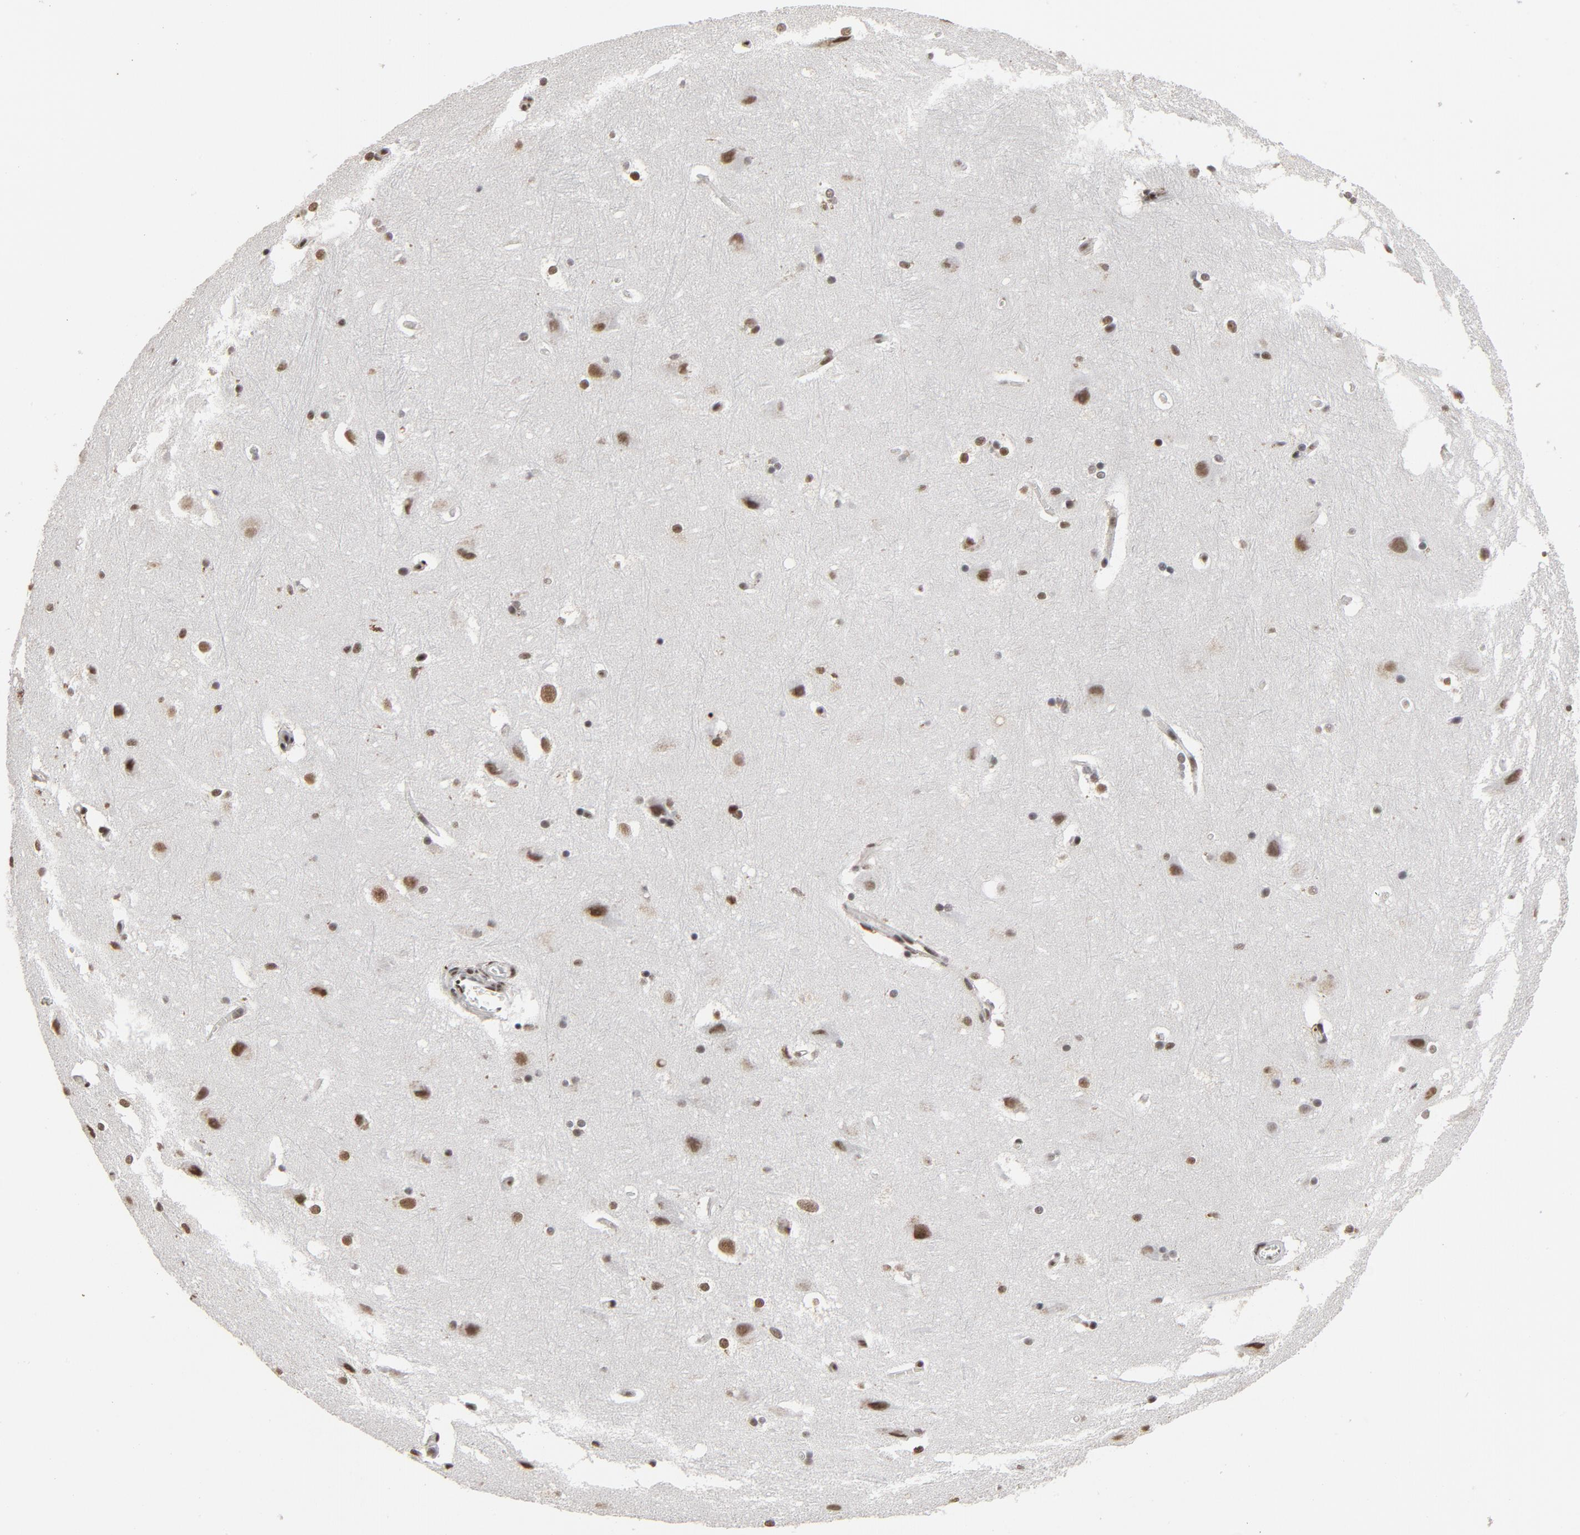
{"staining": {"intensity": "moderate", "quantity": ">75%", "location": "nuclear"}, "tissue": "hippocampus", "cell_type": "Glial cells", "image_type": "normal", "snomed": [{"axis": "morphology", "description": "Normal tissue, NOS"}, {"axis": "topography", "description": "Hippocampus"}], "caption": "An image of human hippocampus stained for a protein exhibits moderate nuclear brown staining in glial cells.", "gene": "MRE11", "patient": {"sex": "female", "age": 19}}